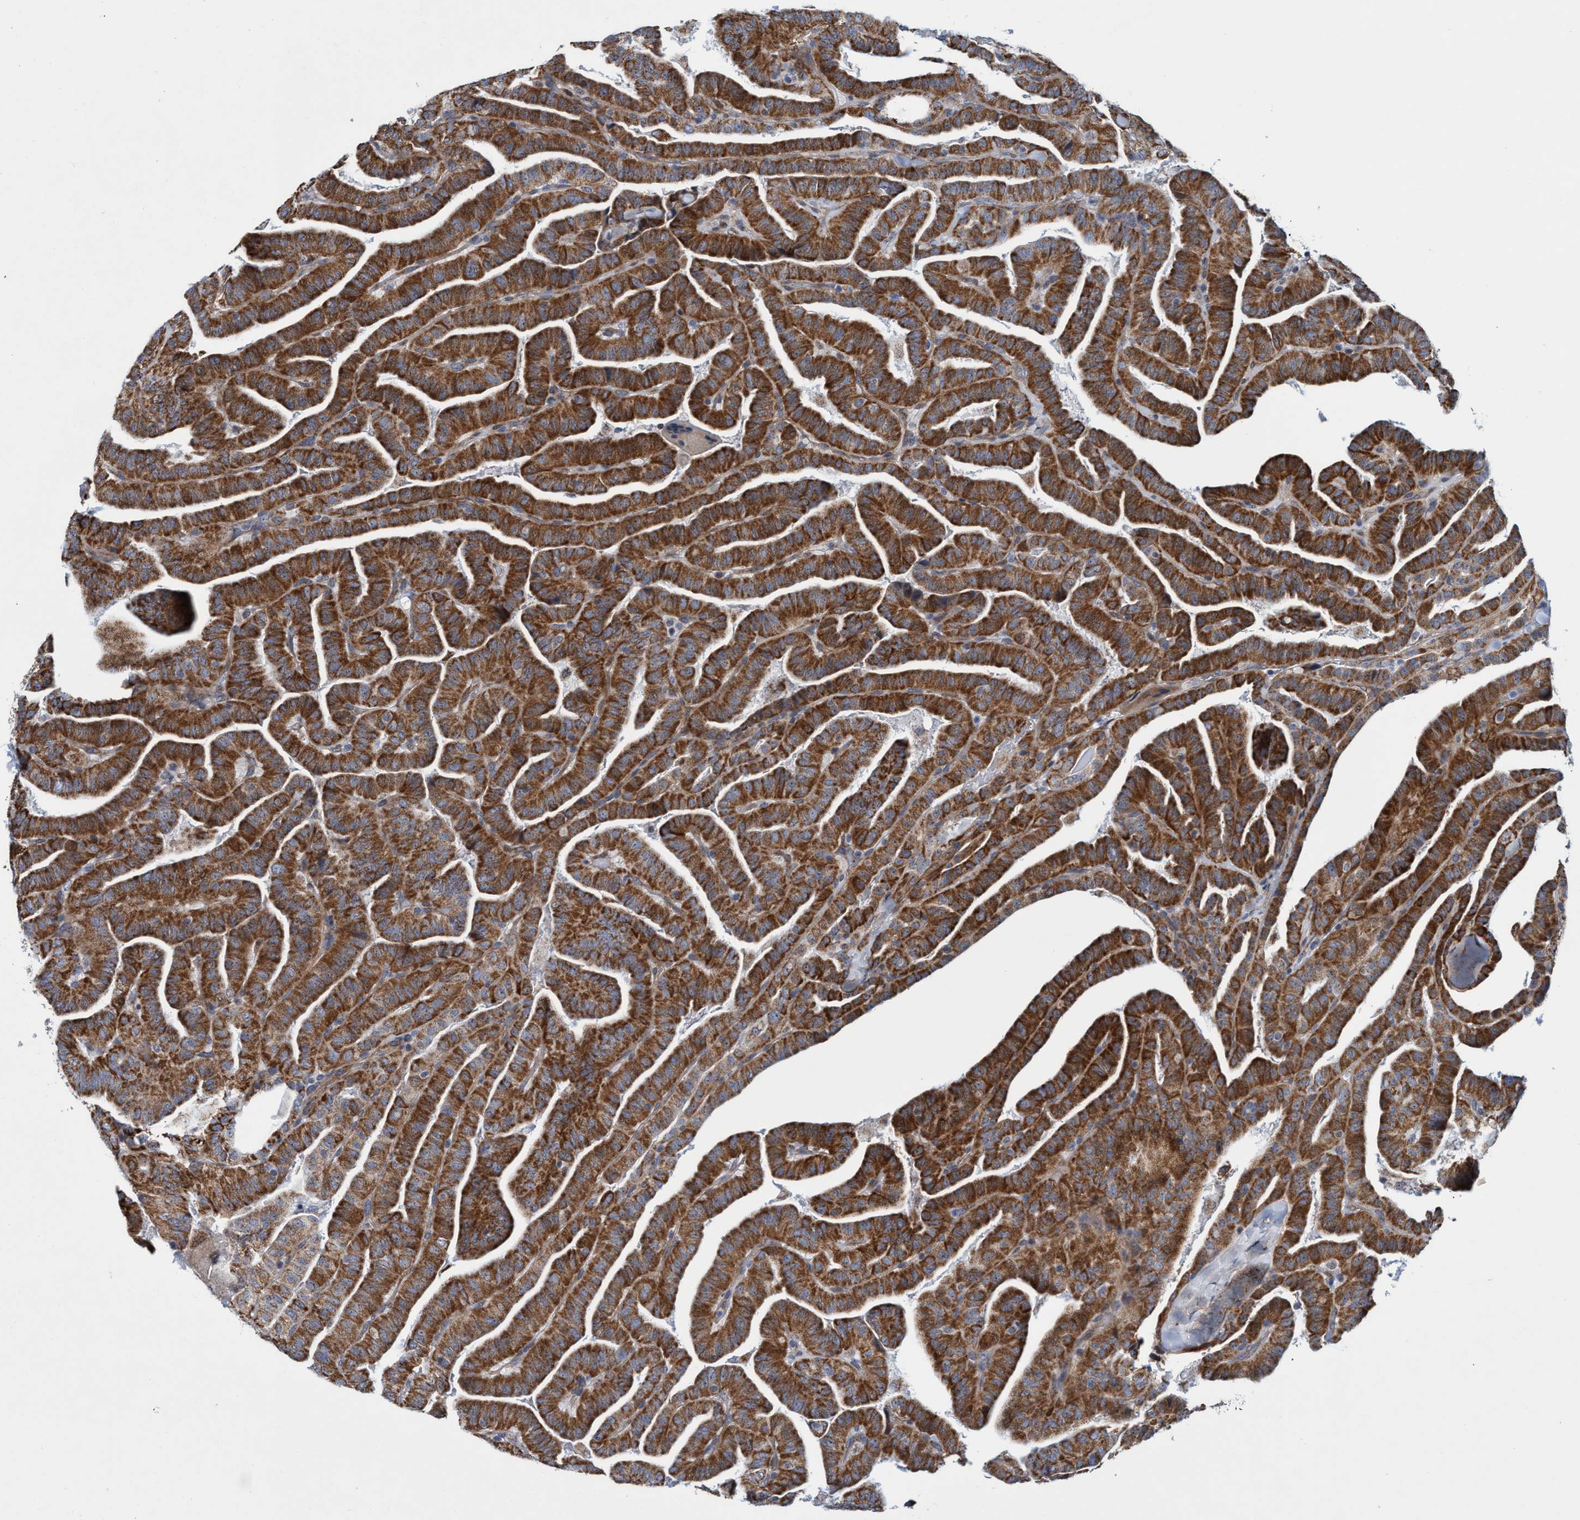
{"staining": {"intensity": "strong", "quantity": ">75%", "location": "cytoplasmic/membranous"}, "tissue": "thyroid cancer", "cell_type": "Tumor cells", "image_type": "cancer", "snomed": [{"axis": "morphology", "description": "Papillary adenocarcinoma, NOS"}, {"axis": "topography", "description": "Thyroid gland"}], "caption": "Protein analysis of thyroid cancer (papillary adenocarcinoma) tissue shows strong cytoplasmic/membranous staining in approximately >75% of tumor cells. (DAB IHC, brown staining for protein, blue staining for nuclei).", "gene": "POLR1F", "patient": {"sex": "male", "age": 77}}